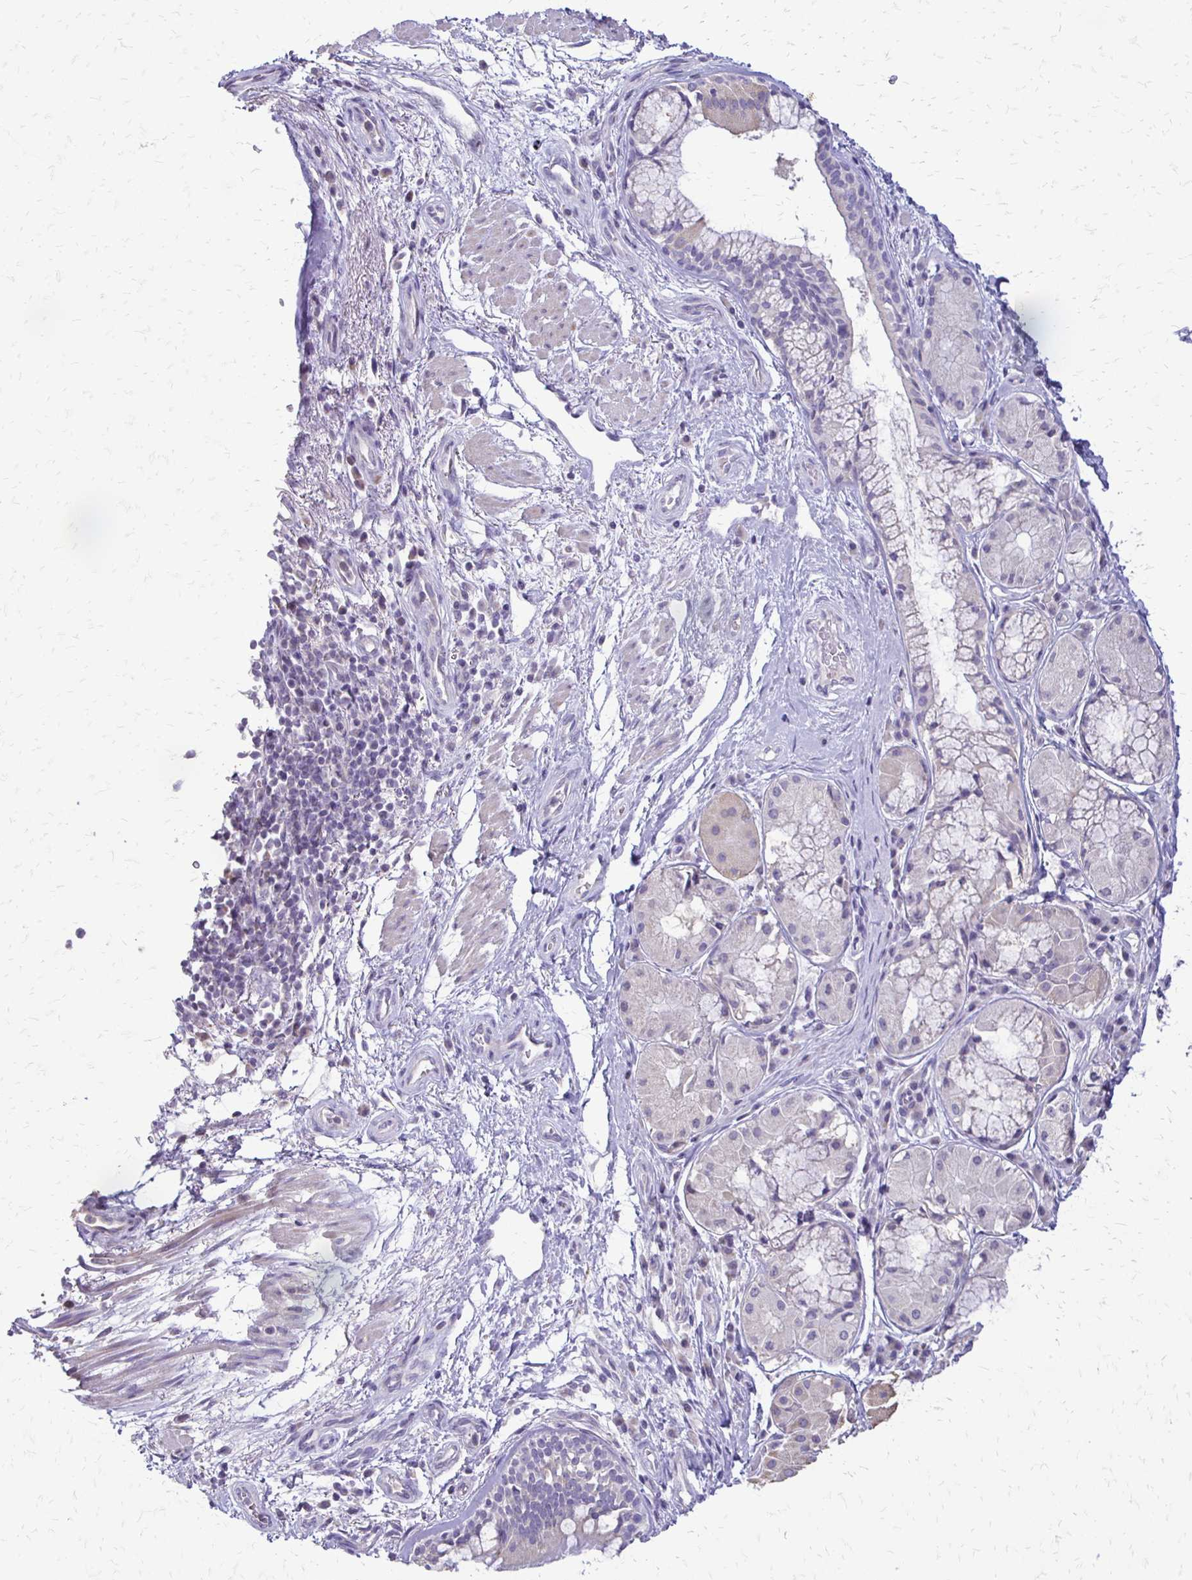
{"staining": {"intensity": "negative", "quantity": "none", "location": "none"}, "tissue": "soft tissue", "cell_type": "Chondrocytes", "image_type": "normal", "snomed": [{"axis": "morphology", "description": "Normal tissue, NOS"}, {"axis": "topography", "description": "Cartilage tissue"}, {"axis": "topography", "description": "Bronchus"}], "caption": "DAB (3,3'-diaminobenzidine) immunohistochemical staining of benign soft tissue exhibits no significant expression in chondrocytes. (DAB IHC with hematoxylin counter stain).", "gene": "ALPG", "patient": {"sex": "male", "age": 64}}